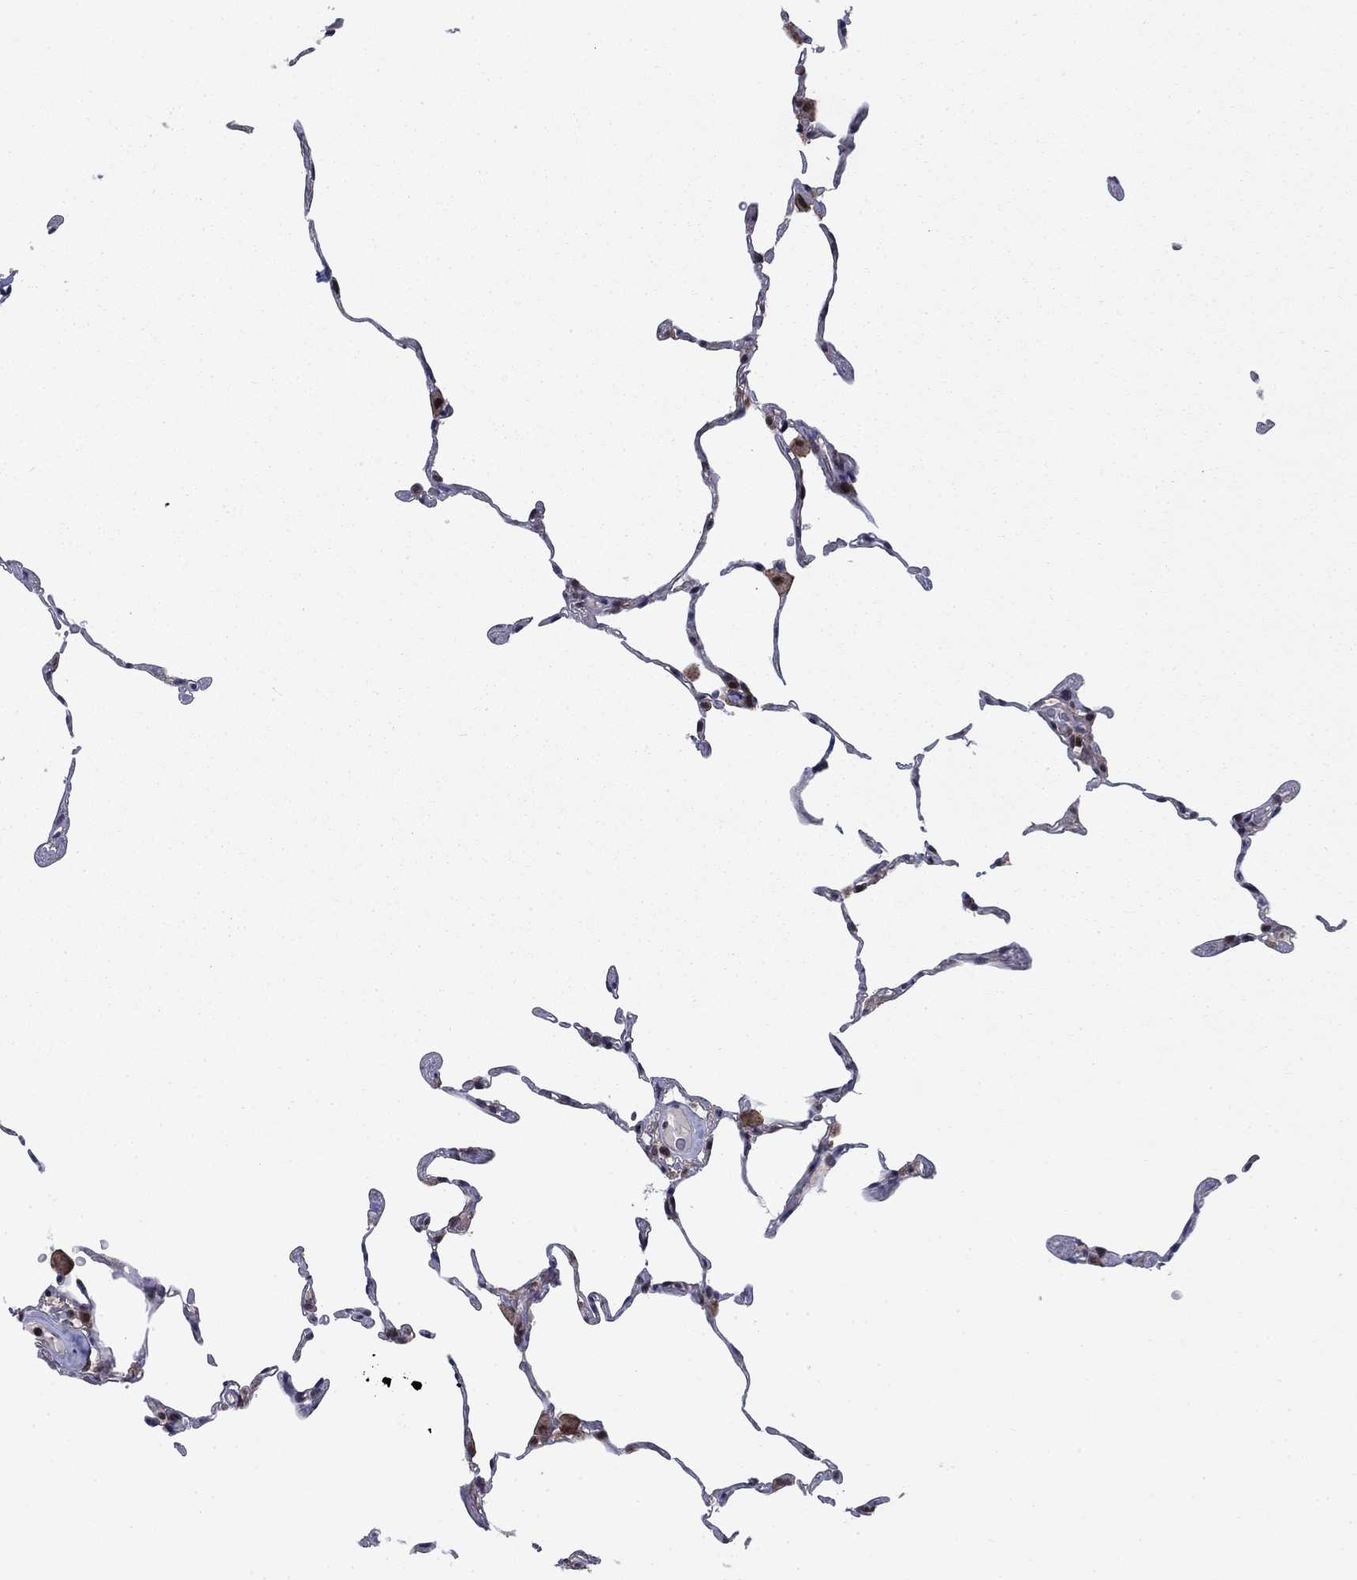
{"staining": {"intensity": "strong", "quantity": "25%-75%", "location": "nuclear"}, "tissue": "lung", "cell_type": "Alveolar cells", "image_type": "normal", "snomed": [{"axis": "morphology", "description": "Normal tissue, NOS"}, {"axis": "topography", "description": "Lung"}], "caption": "DAB (3,3'-diaminobenzidine) immunohistochemical staining of benign human lung demonstrates strong nuclear protein positivity in approximately 25%-75% of alveolar cells.", "gene": "DNAJA1", "patient": {"sex": "female", "age": 57}}